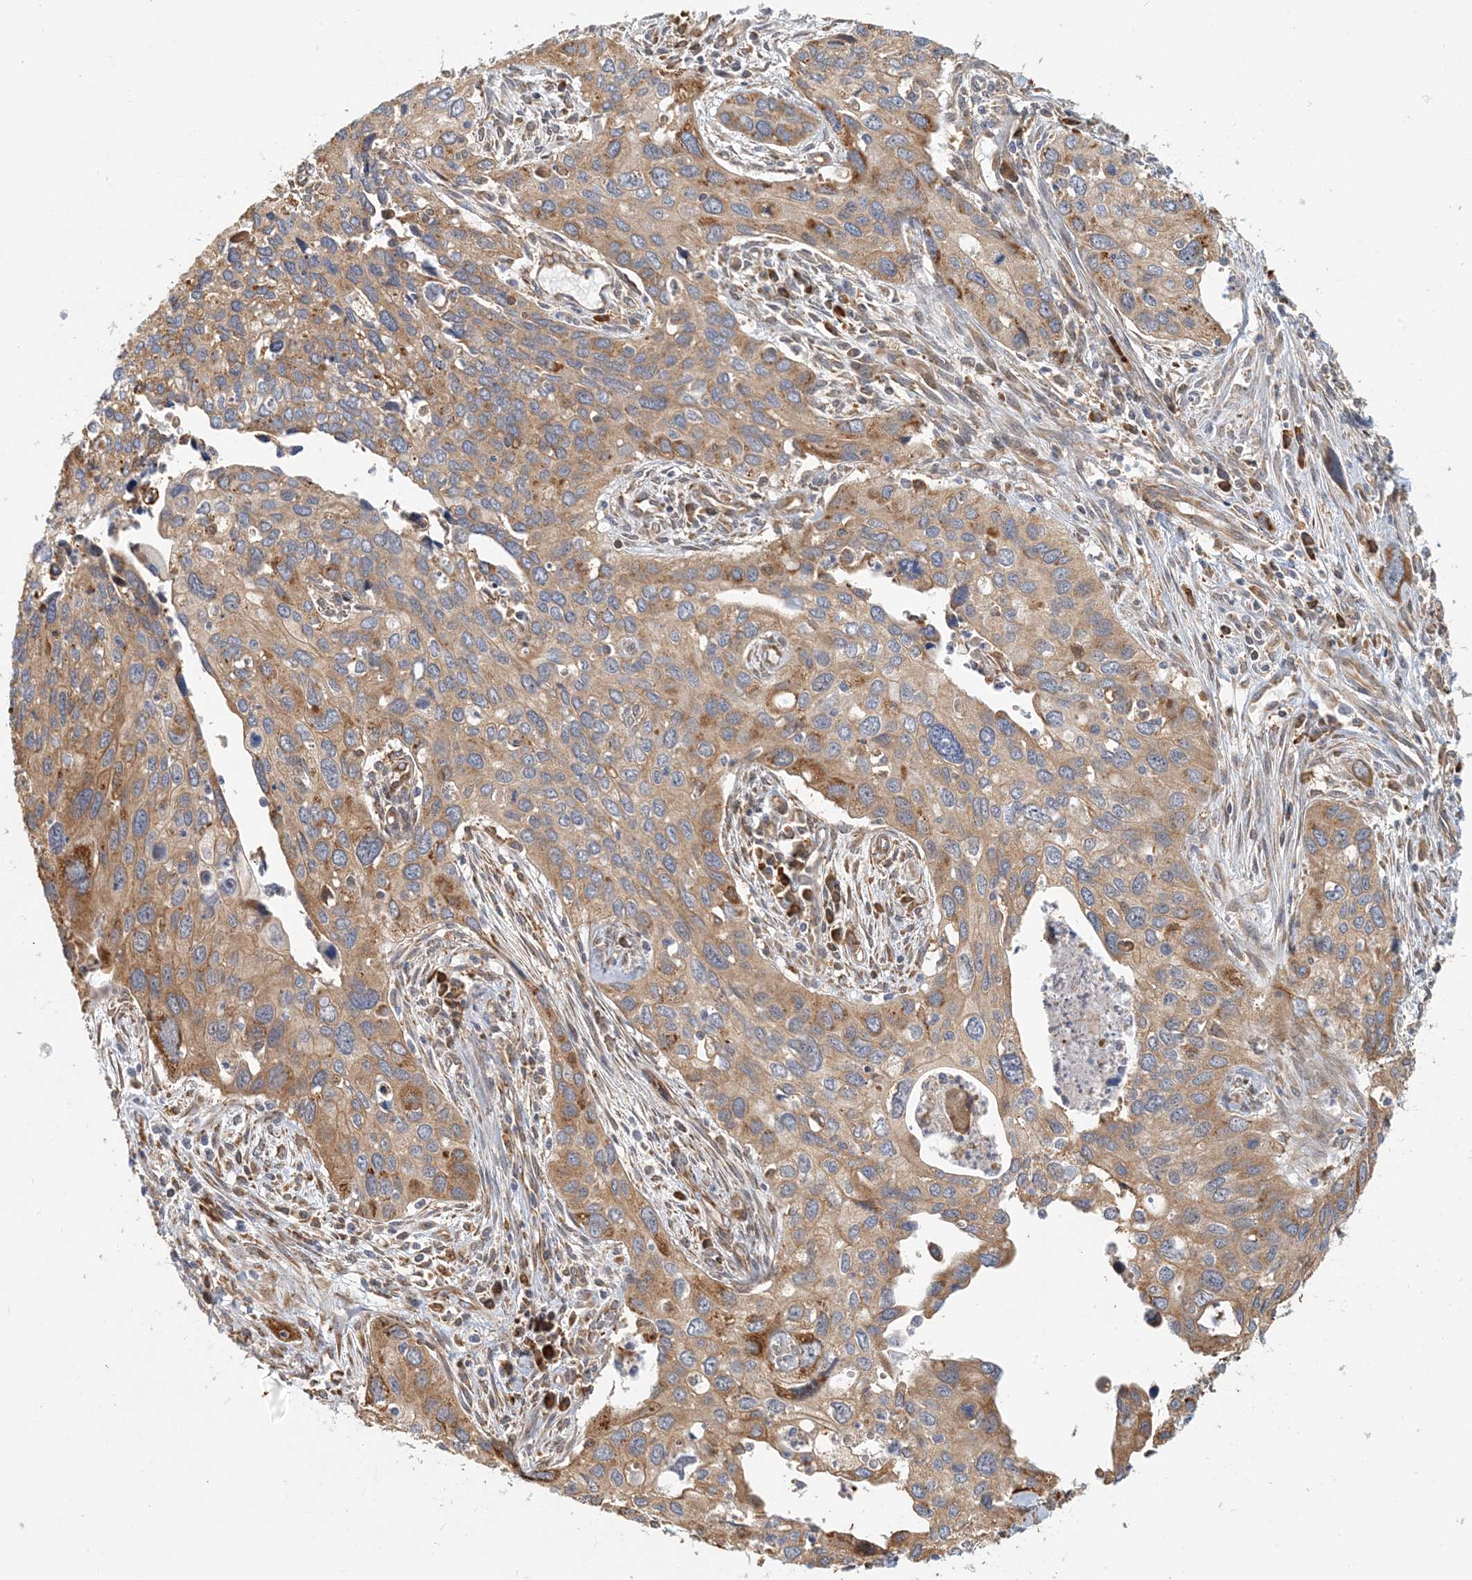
{"staining": {"intensity": "moderate", "quantity": "25%-75%", "location": "cytoplasmic/membranous"}, "tissue": "cervical cancer", "cell_type": "Tumor cells", "image_type": "cancer", "snomed": [{"axis": "morphology", "description": "Squamous cell carcinoma, NOS"}, {"axis": "topography", "description": "Cervix"}], "caption": "Squamous cell carcinoma (cervical) stained with immunohistochemistry (IHC) displays moderate cytoplasmic/membranous staining in approximately 25%-75% of tumor cells.", "gene": "HNMT", "patient": {"sex": "female", "age": 55}}